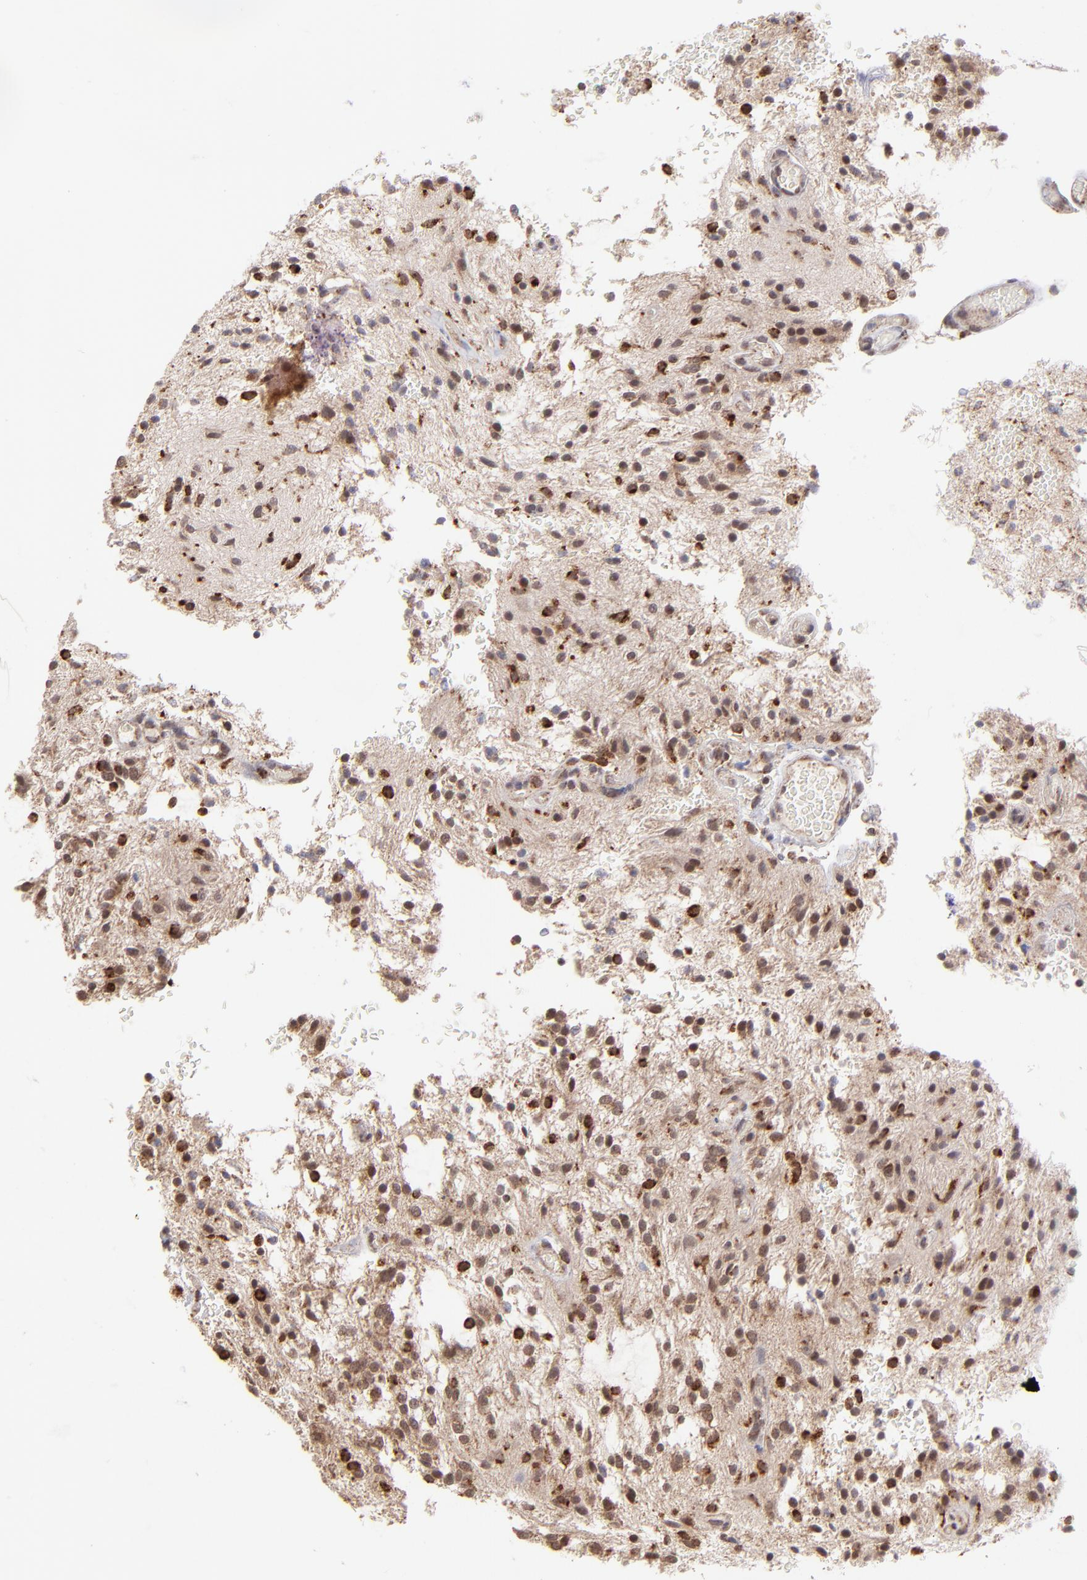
{"staining": {"intensity": "moderate", "quantity": "25%-75%", "location": "cytoplasmic/membranous"}, "tissue": "glioma", "cell_type": "Tumor cells", "image_type": "cancer", "snomed": [{"axis": "morphology", "description": "Glioma, malignant, NOS"}, {"axis": "topography", "description": "Cerebellum"}], "caption": "Protein staining exhibits moderate cytoplasmic/membranous staining in approximately 25%-75% of tumor cells in glioma. Using DAB (3,3'-diaminobenzidine) (brown) and hematoxylin (blue) stains, captured at high magnification using brightfield microscopy.", "gene": "SLC15A1", "patient": {"sex": "female", "age": 10}}